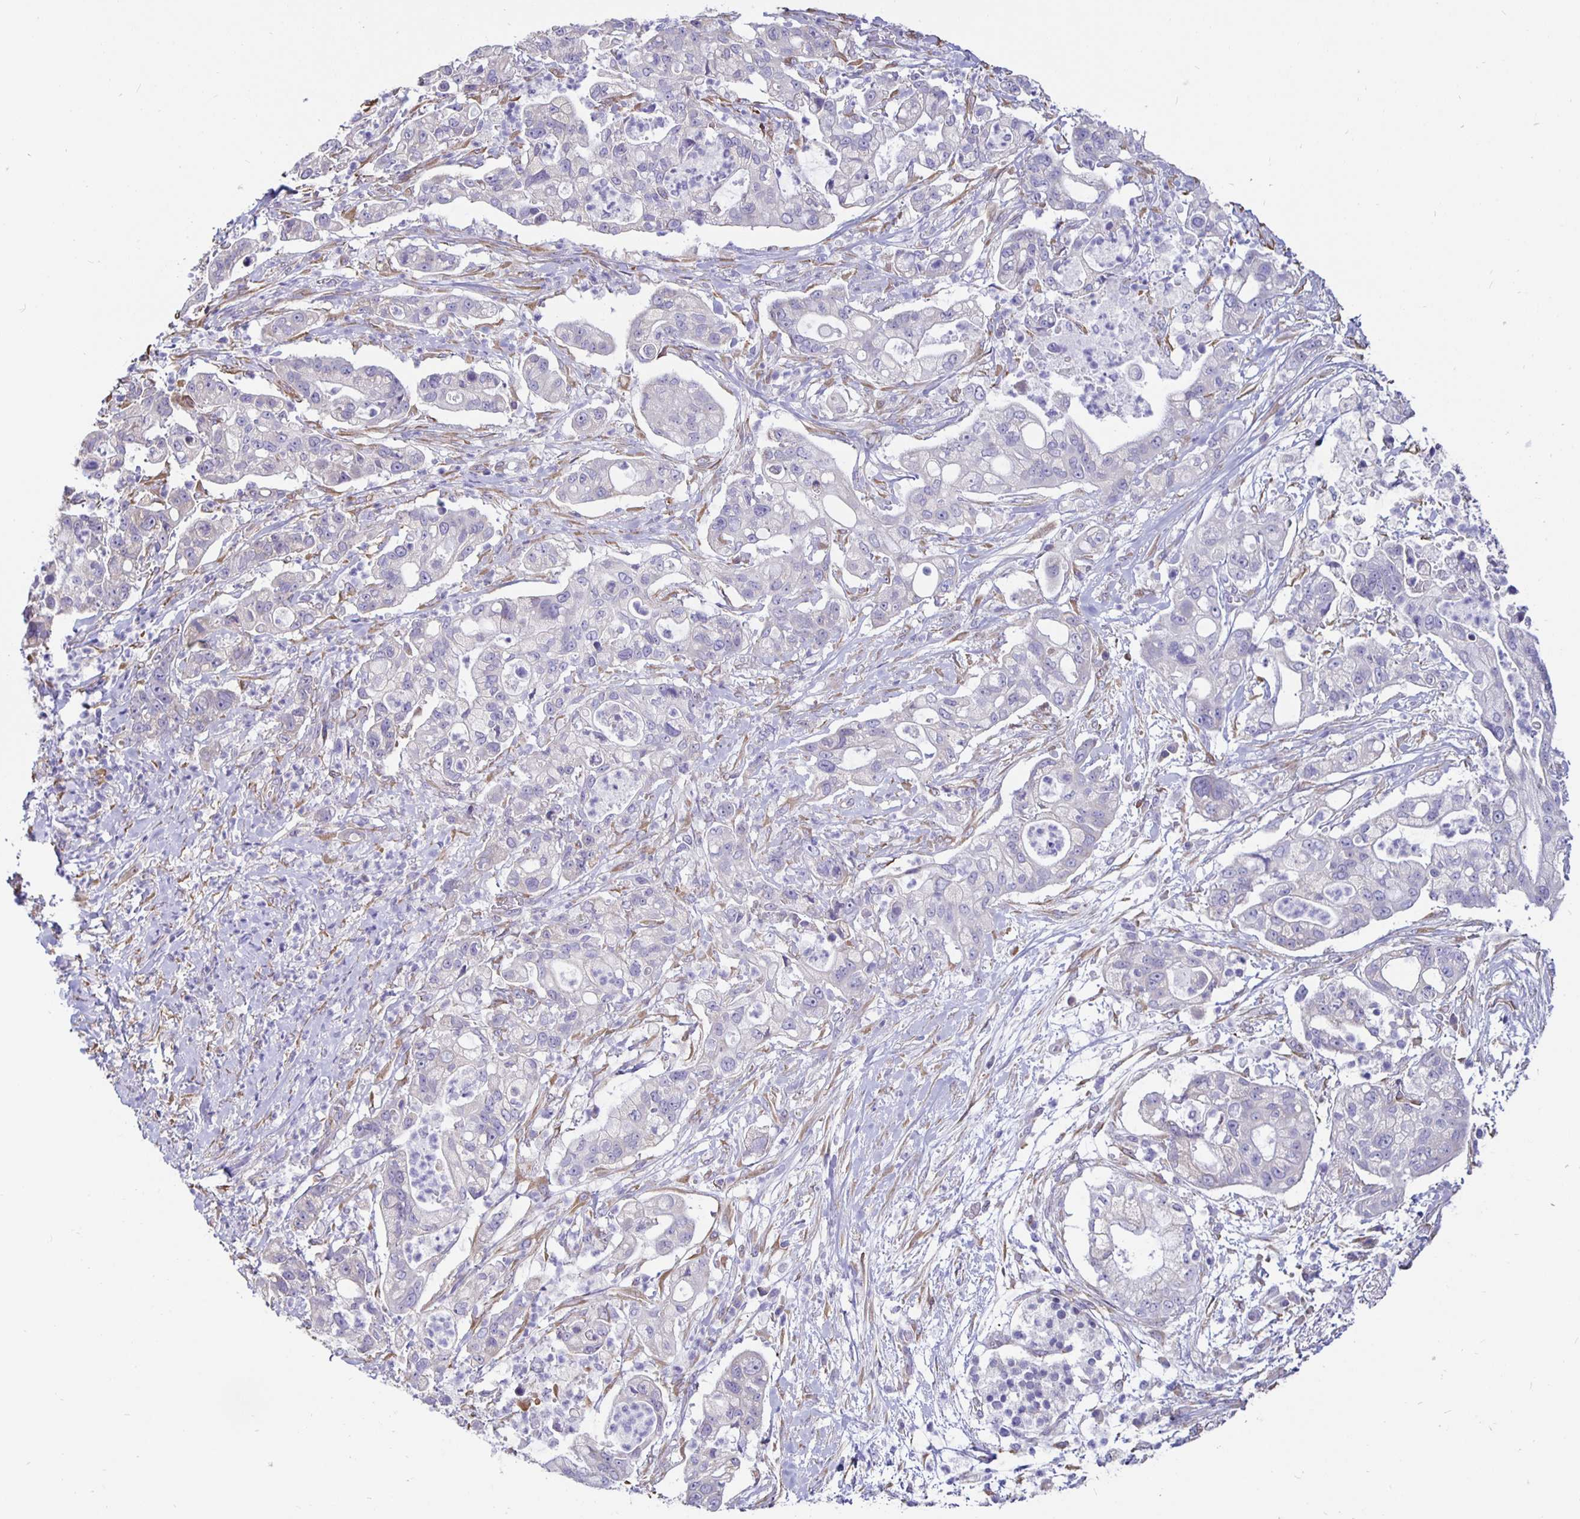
{"staining": {"intensity": "negative", "quantity": "none", "location": "none"}, "tissue": "pancreatic cancer", "cell_type": "Tumor cells", "image_type": "cancer", "snomed": [{"axis": "morphology", "description": "Adenocarcinoma, NOS"}, {"axis": "topography", "description": "Pancreas"}], "caption": "Tumor cells are negative for protein expression in human pancreatic adenocarcinoma. (DAB (3,3'-diaminobenzidine) immunohistochemistry visualized using brightfield microscopy, high magnification).", "gene": "DNAI2", "patient": {"sex": "female", "age": 69}}